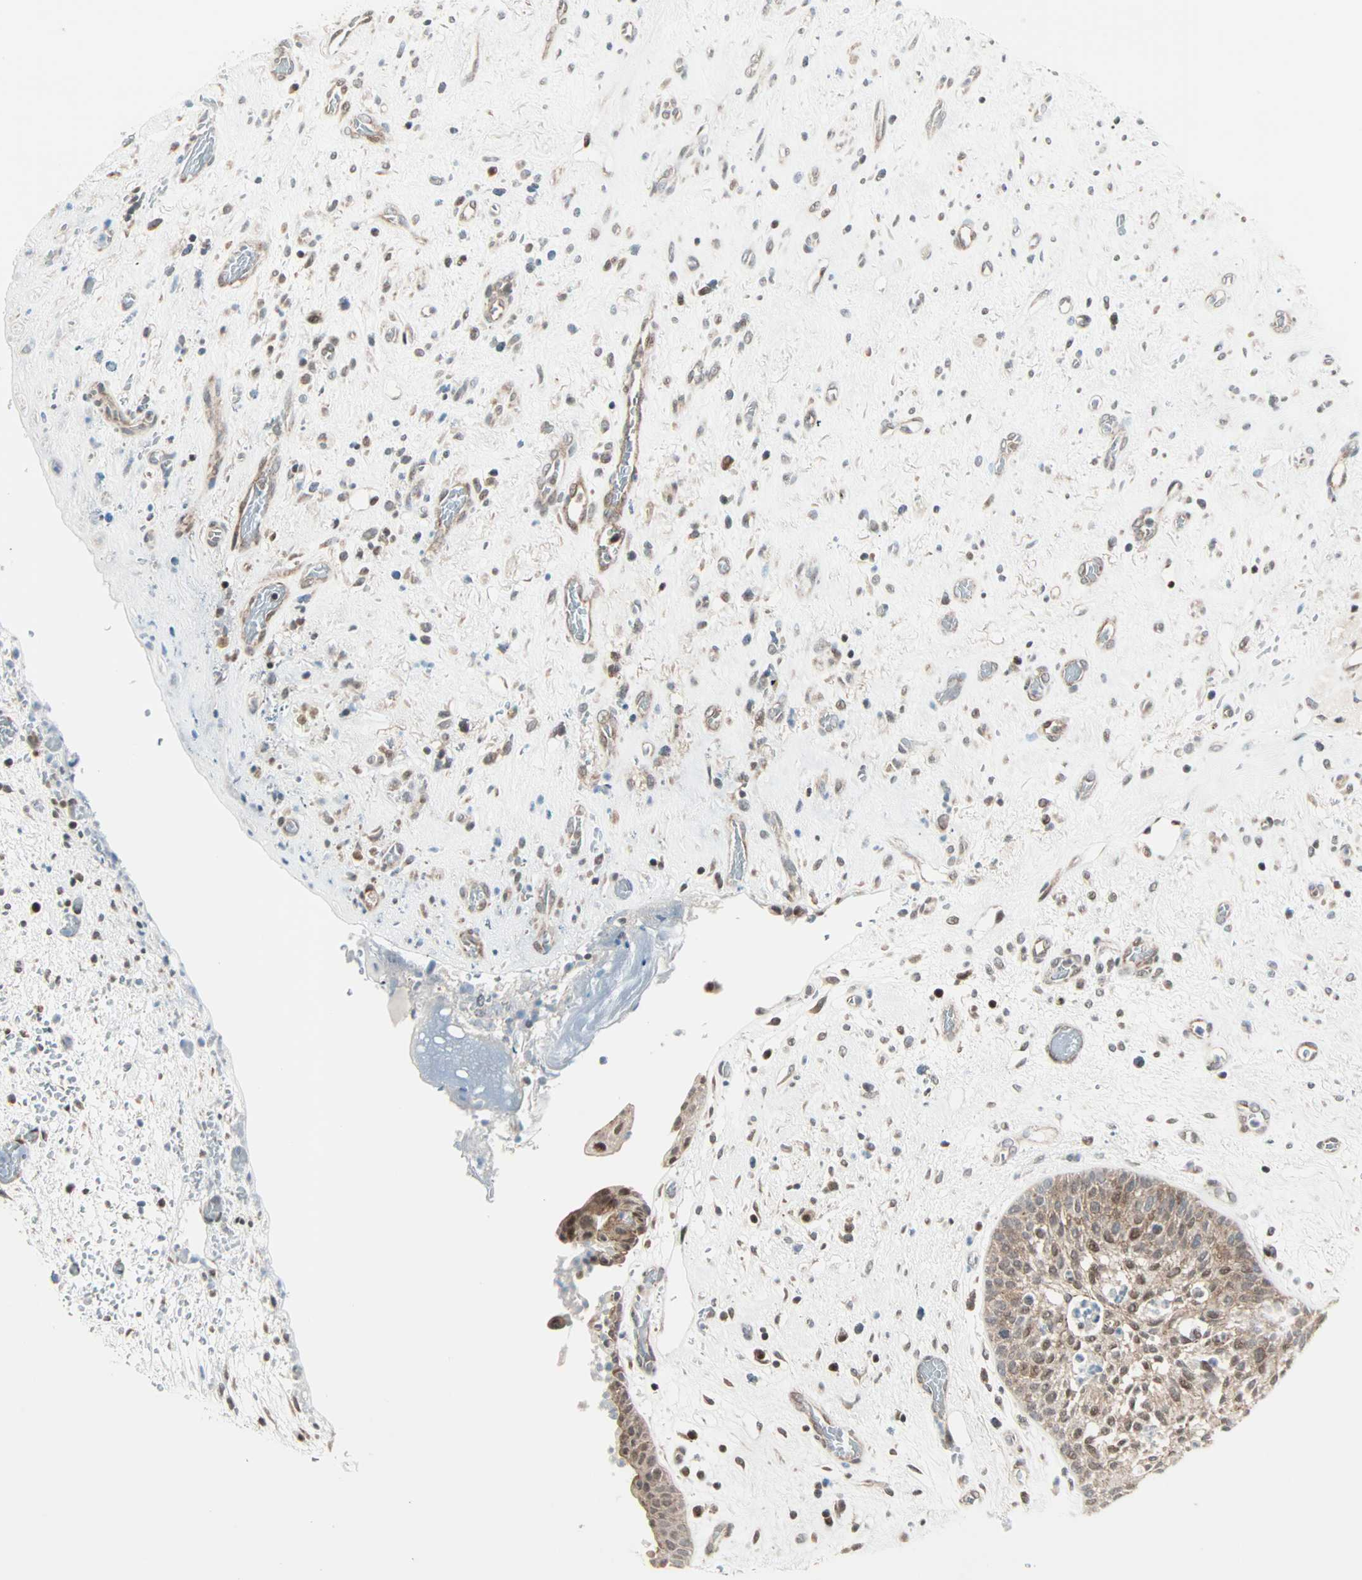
{"staining": {"intensity": "moderate", "quantity": ">75%", "location": "cytoplasmic/membranous,nuclear"}, "tissue": "urinary bladder", "cell_type": "Urothelial cells", "image_type": "normal", "snomed": [{"axis": "morphology", "description": "Normal tissue, NOS"}, {"axis": "topography", "description": "Urinary bladder"}], "caption": "A photomicrograph showing moderate cytoplasmic/membranous,nuclear positivity in approximately >75% of urothelial cells in benign urinary bladder, as visualized by brown immunohistochemical staining.", "gene": "CBX4", "patient": {"sex": "male", "age": 48}}